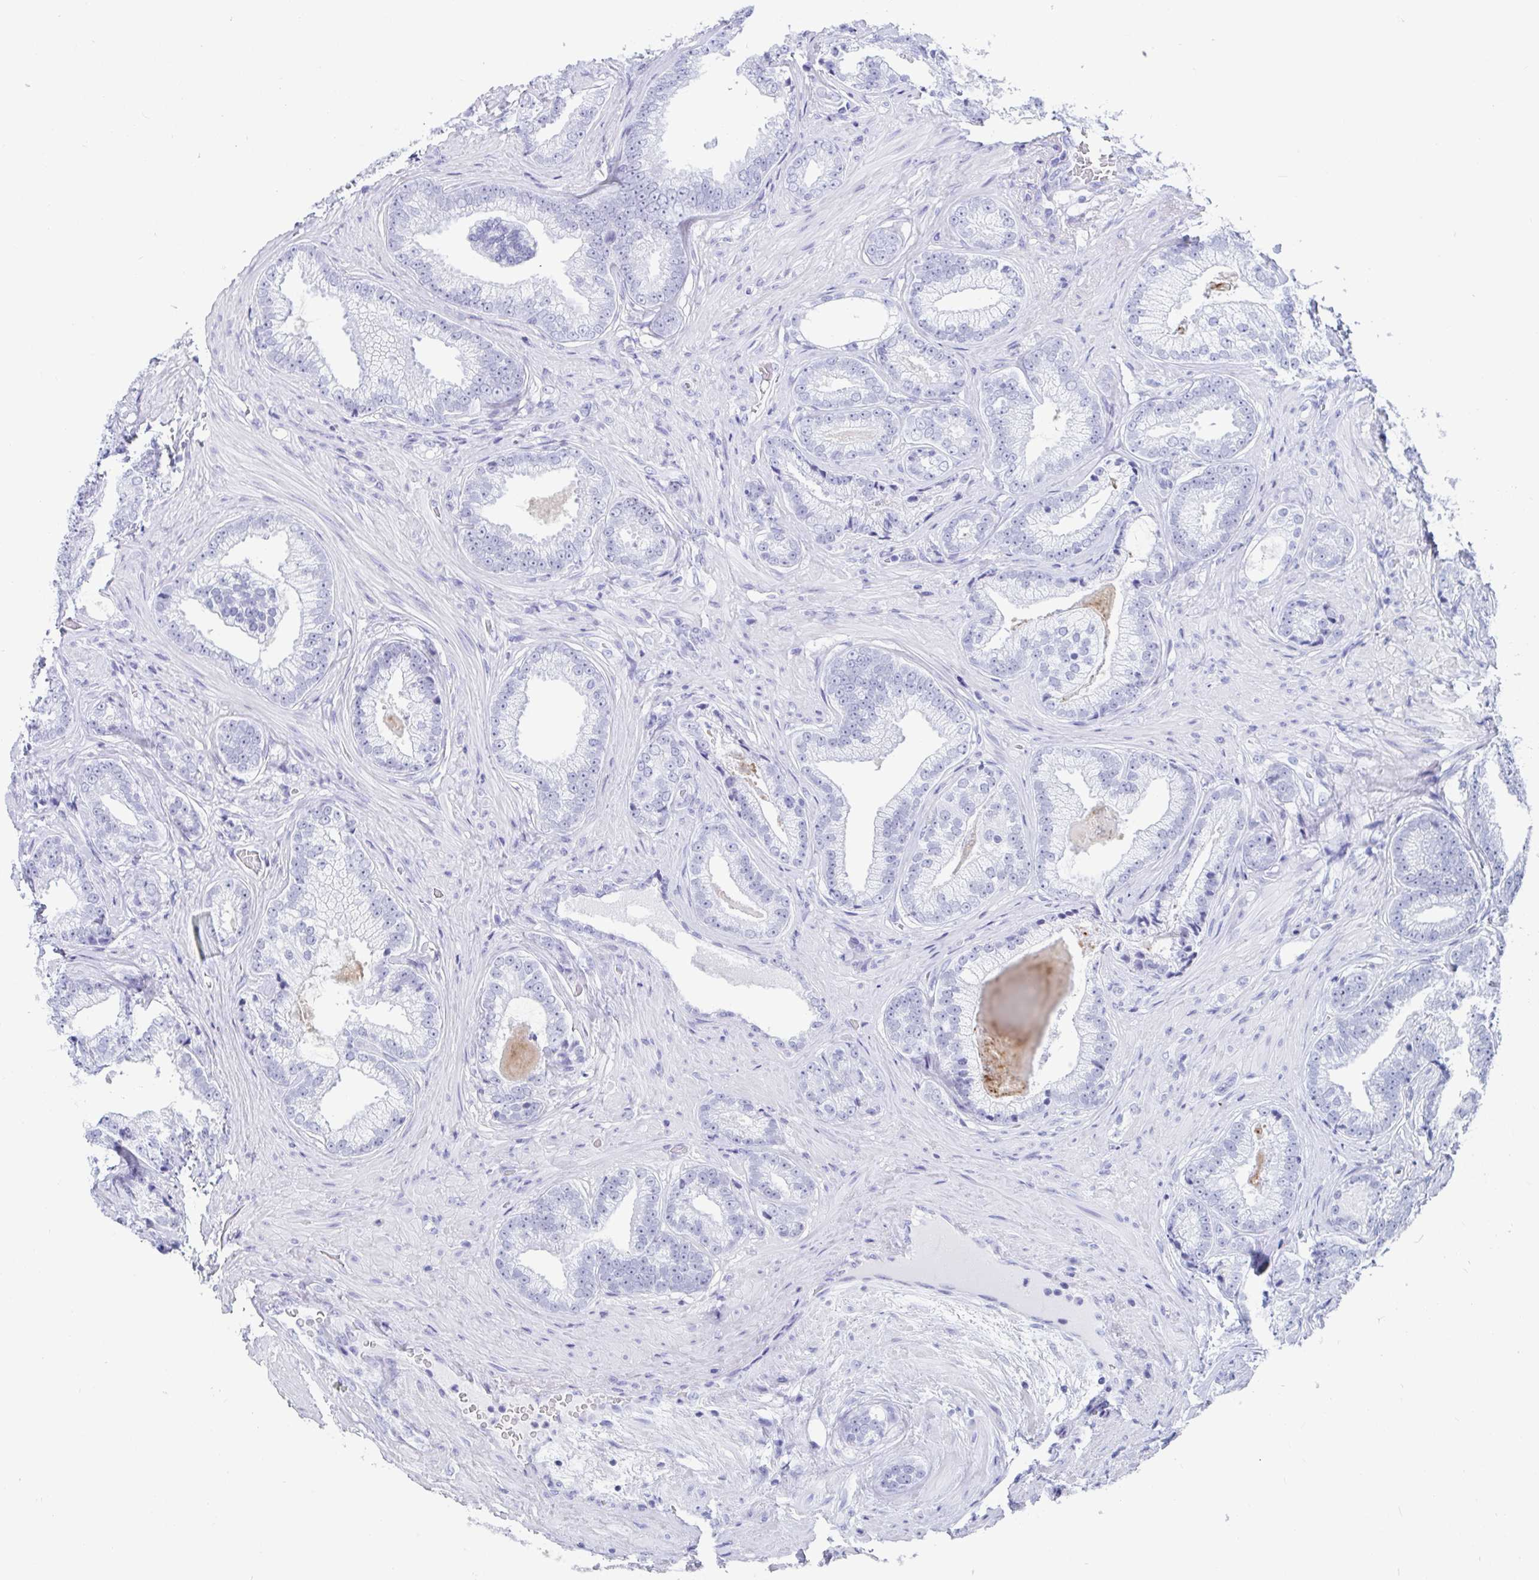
{"staining": {"intensity": "negative", "quantity": "none", "location": "none"}, "tissue": "prostate cancer", "cell_type": "Tumor cells", "image_type": "cancer", "snomed": [{"axis": "morphology", "description": "Adenocarcinoma, Low grade"}, {"axis": "topography", "description": "Prostate"}], "caption": "The micrograph exhibits no significant staining in tumor cells of low-grade adenocarcinoma (prostate).", "gene": "GKN2", "patient": {"sex": "male", "age": 61}}